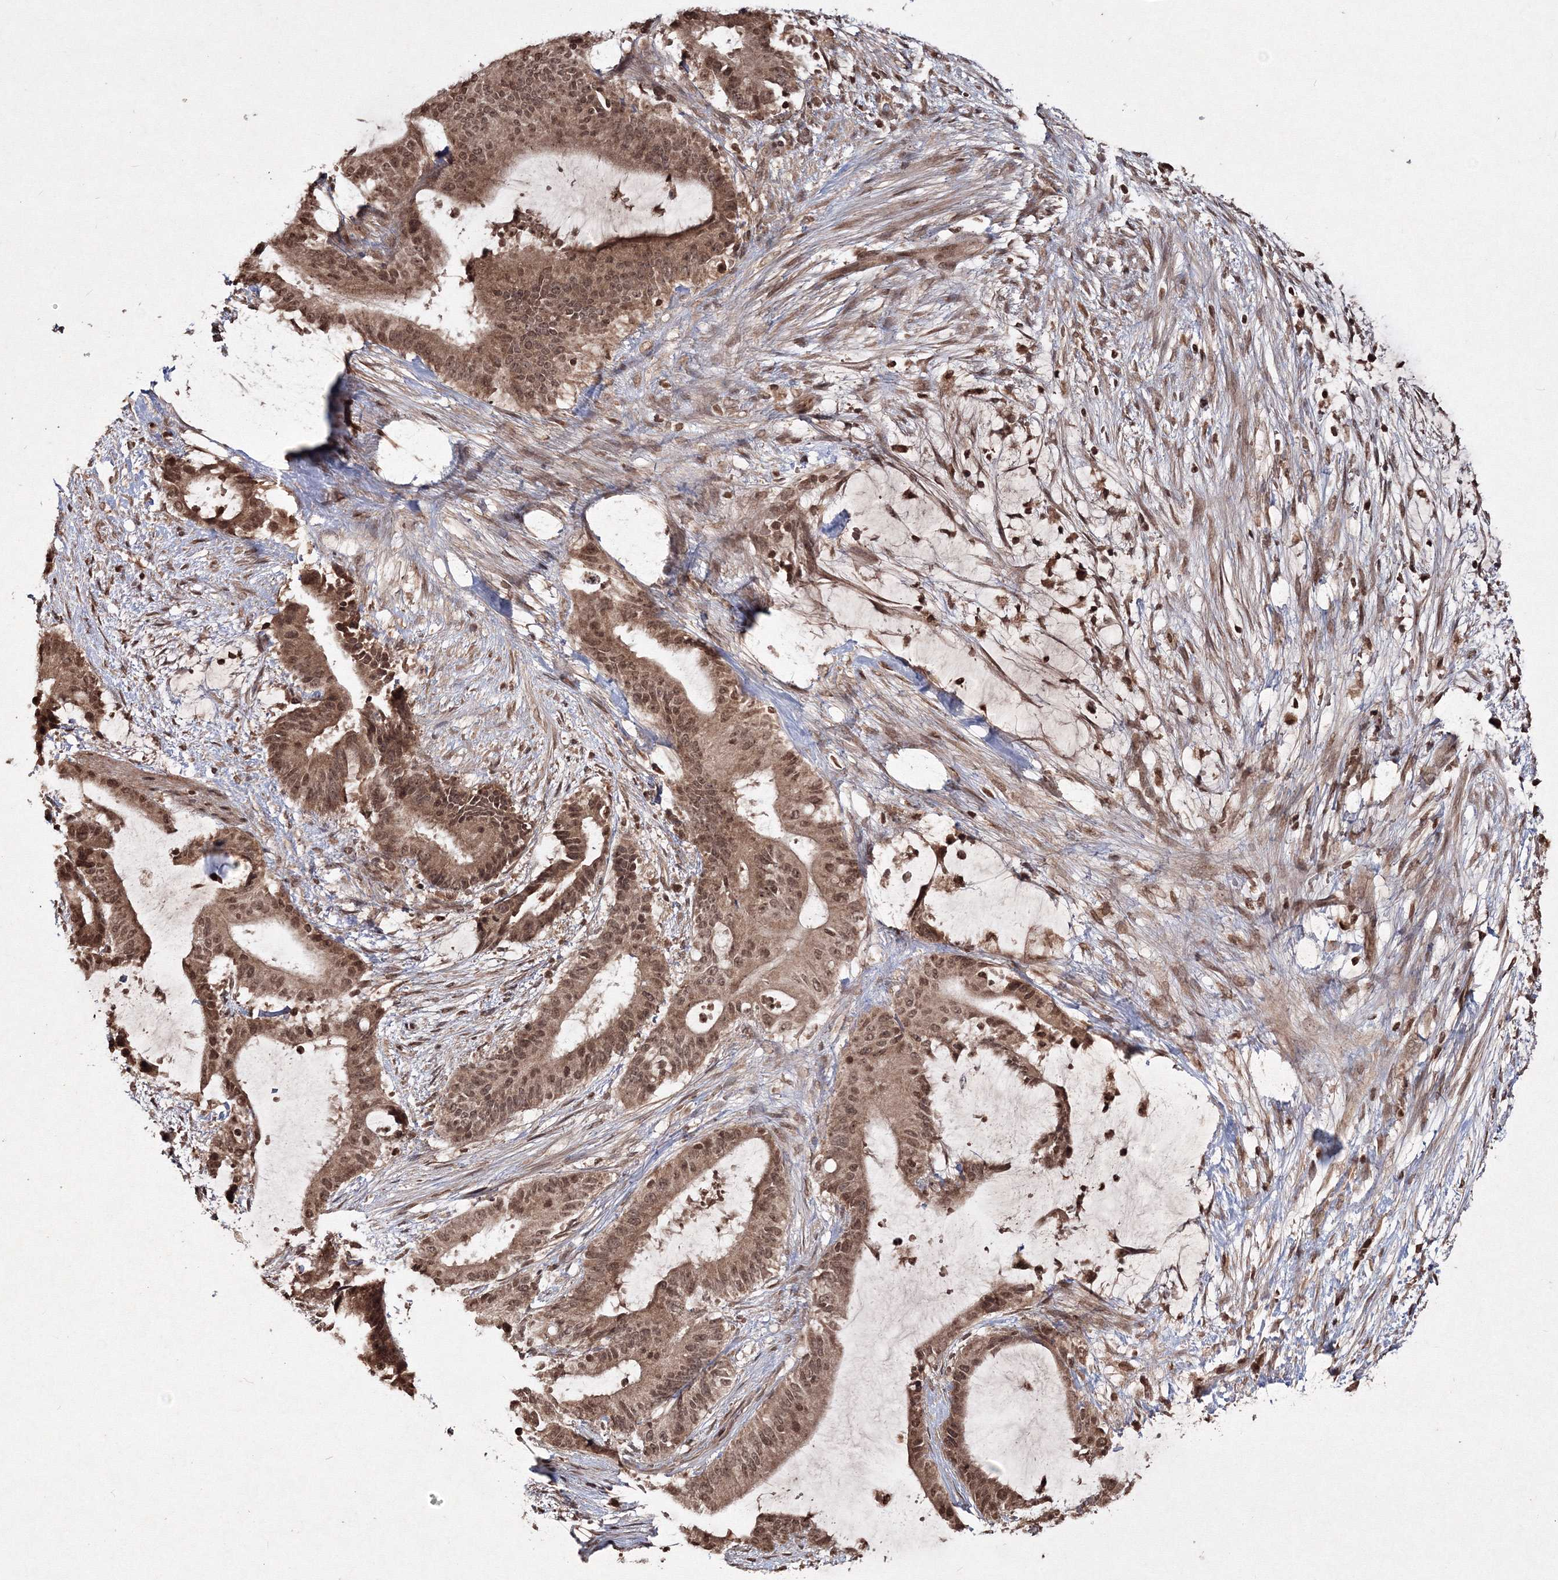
{"staining": {"intensity": "strong", "quantity": ">75%", "location": "cytoplasmic/membranous,nuclear"}, "tissue": "liver cancer", "cell_type": "Tumor cells", "image_type": "cancer", "snomed": [{"axis": "morphology", "description": "Normal tissue, NOS"}, {"axis": "morphology", "description": "Cholangiocarcinoma"}, {"axis": "topography", "description": "Liver"}, {"axis": "topography", "description": "Peripheral nerve tissue"}], "caption": "Protein positivity by immunohistochemistry demonstrates strong cytoplasmic/membranous and nuclear staining in about >75% of tumor cells in cholangiocarcinoma (liver).", "gene": "PEX13", "patient": {"sex": "female", "age": 73}}